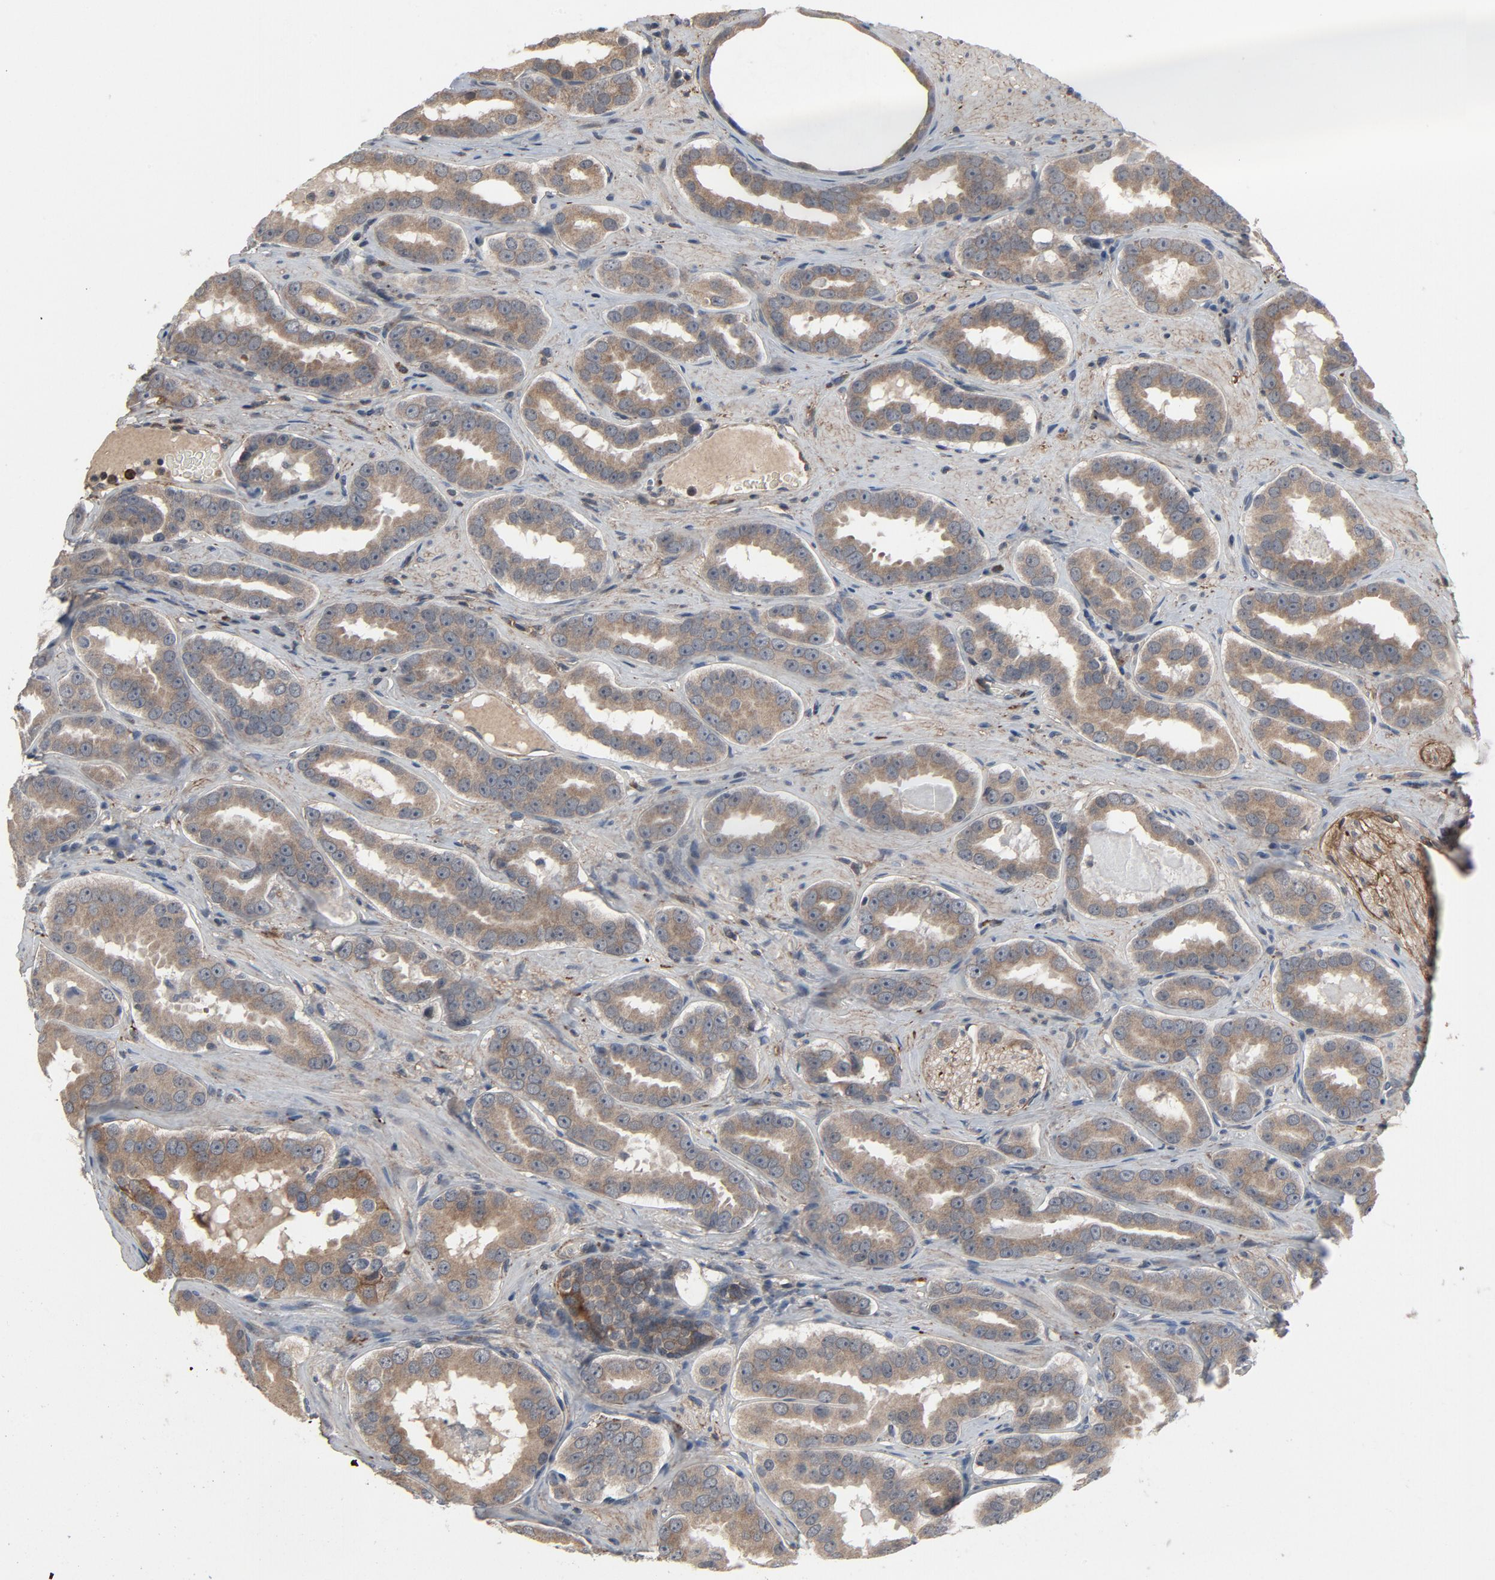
{"staining": {"intensity": "weak", "quantity": ">75%", "location": "cytoplasmic/membranous"}, "tissue": "prostate cancer", "cell_type": "Tumor cells", "image_type": "cancer", "snomed": [{"axis": "morphology", "description": "Adenocarcinoma, Low grade"}, {"axis": "topography", "description": "Prostate"}], "caption": "Brown immunohistochemical staining in human prostate cancer displays weak cytoplasmic/membranous positivity in about >75% of tumor cells. (DAB (3,3'-diaminobenzidine) = brown stain, brightfield microscopy at high magnification).", "gene": "PDZD4", "patient": {"sex": "male", "age": 59}}